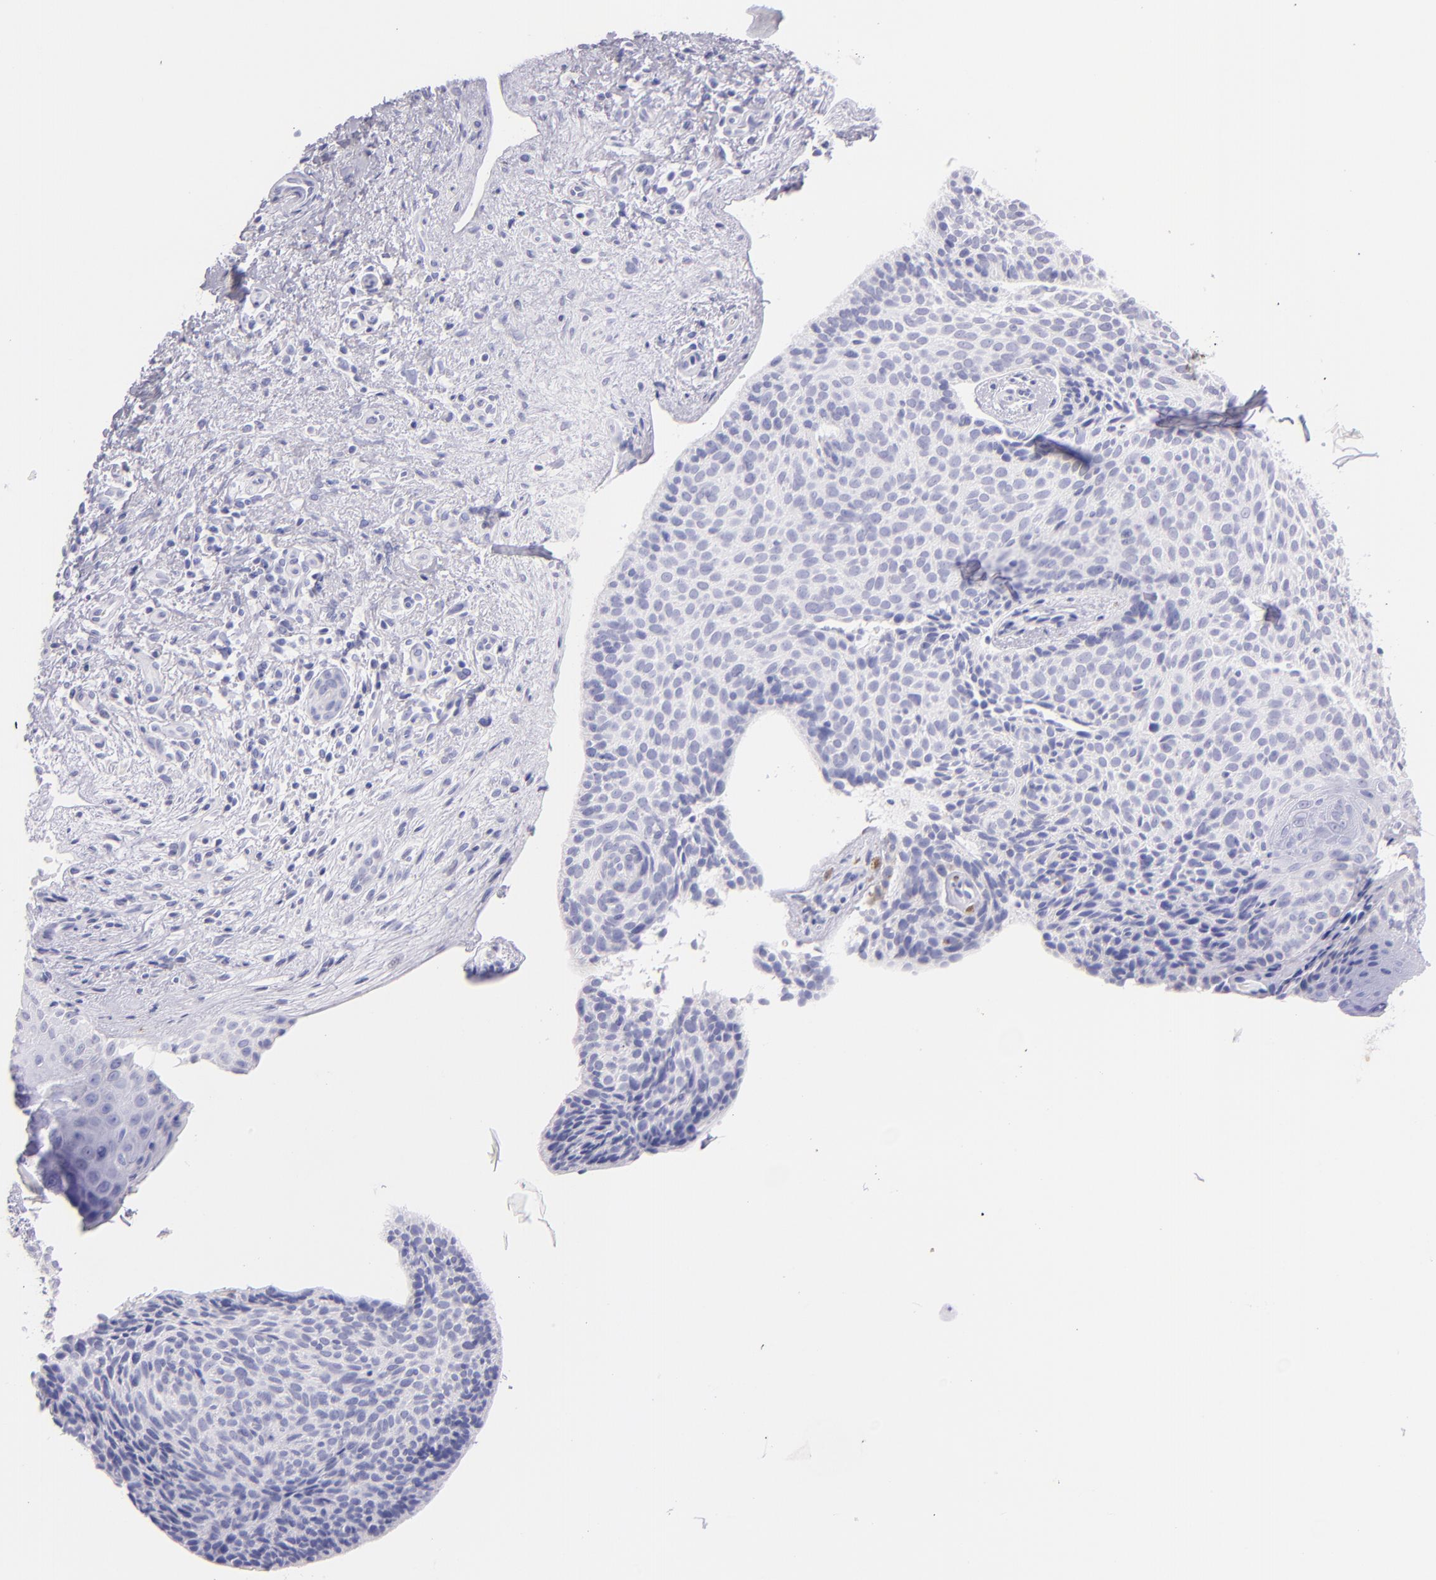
{"staining": {"intensity": "negative", "quantity": "none", "location": "none"}, "tissue": "skin cancer", "cell_type": "Tumor cells", "image_type": "cancer", "snomed": [{"axis": "morphology", "description": "Basal cell carcinoma"}, {"axis": "topography", "description": "Skin"}], "caption": "Tumor cells show no significant expression in basal cell carcinoma (skin).", "gene": "SFTPB", "patient": {"sex": "female", "age": 78}}